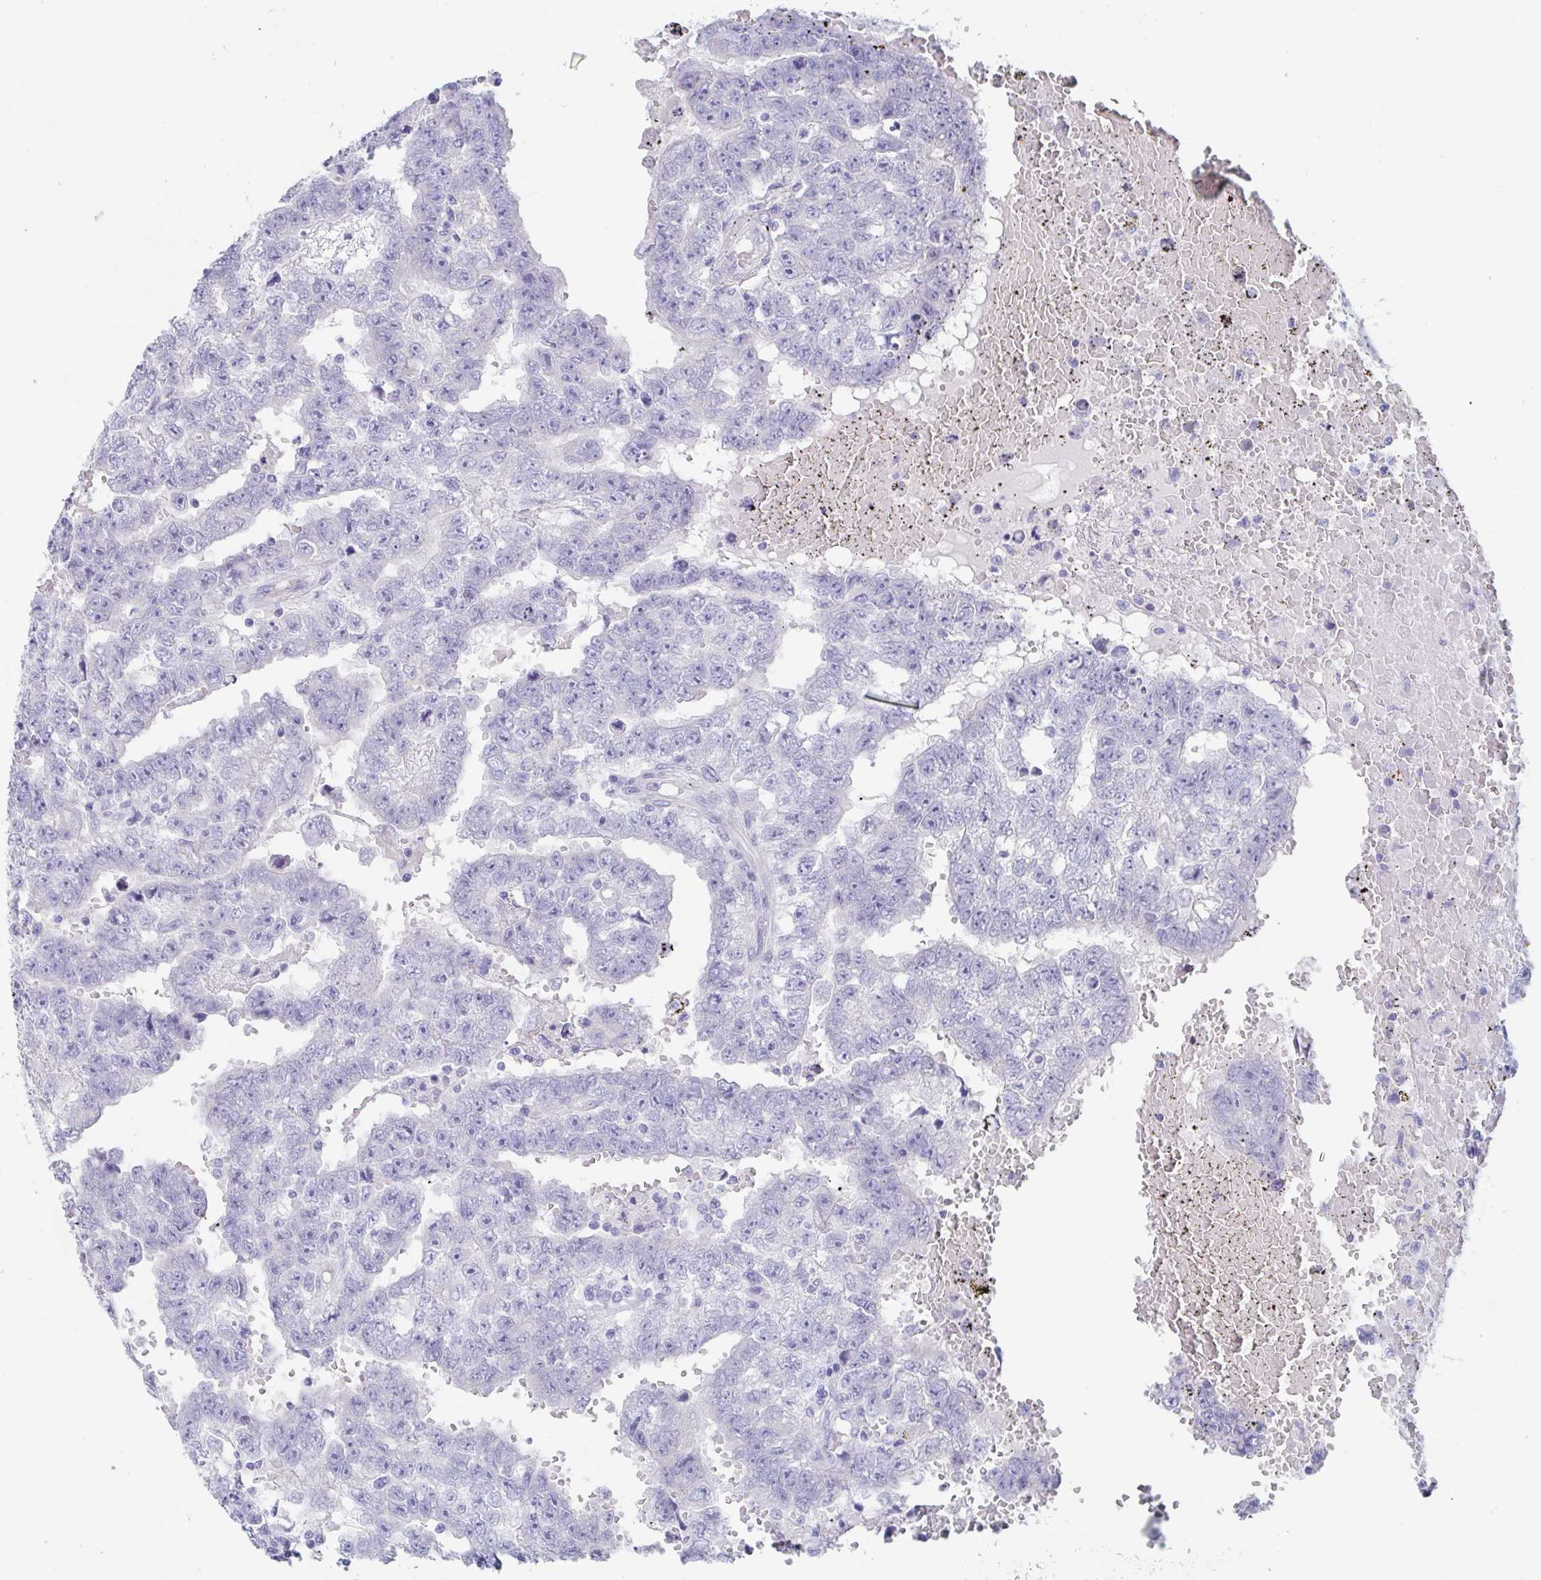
{"staining": {"intensity": "negative", "quantity": "none", "location": "none"}, "tissue": "testis cancer", "cell_type": "Tumor cells", "image_type": "cancer", "snomed": [{"axis": "morphology", "description": "Carcinoma, Embryonal, NOS"}, {"axis": "topography", "description": "Testis"}], "caption": "IHC photomicrograph of human embryonal carcinoma (testis) stained for a protein (brown), which exhibits no staining in tumor cells.", "gene": "ZPBP", "patient": {"sex": "male", "age": 25}}